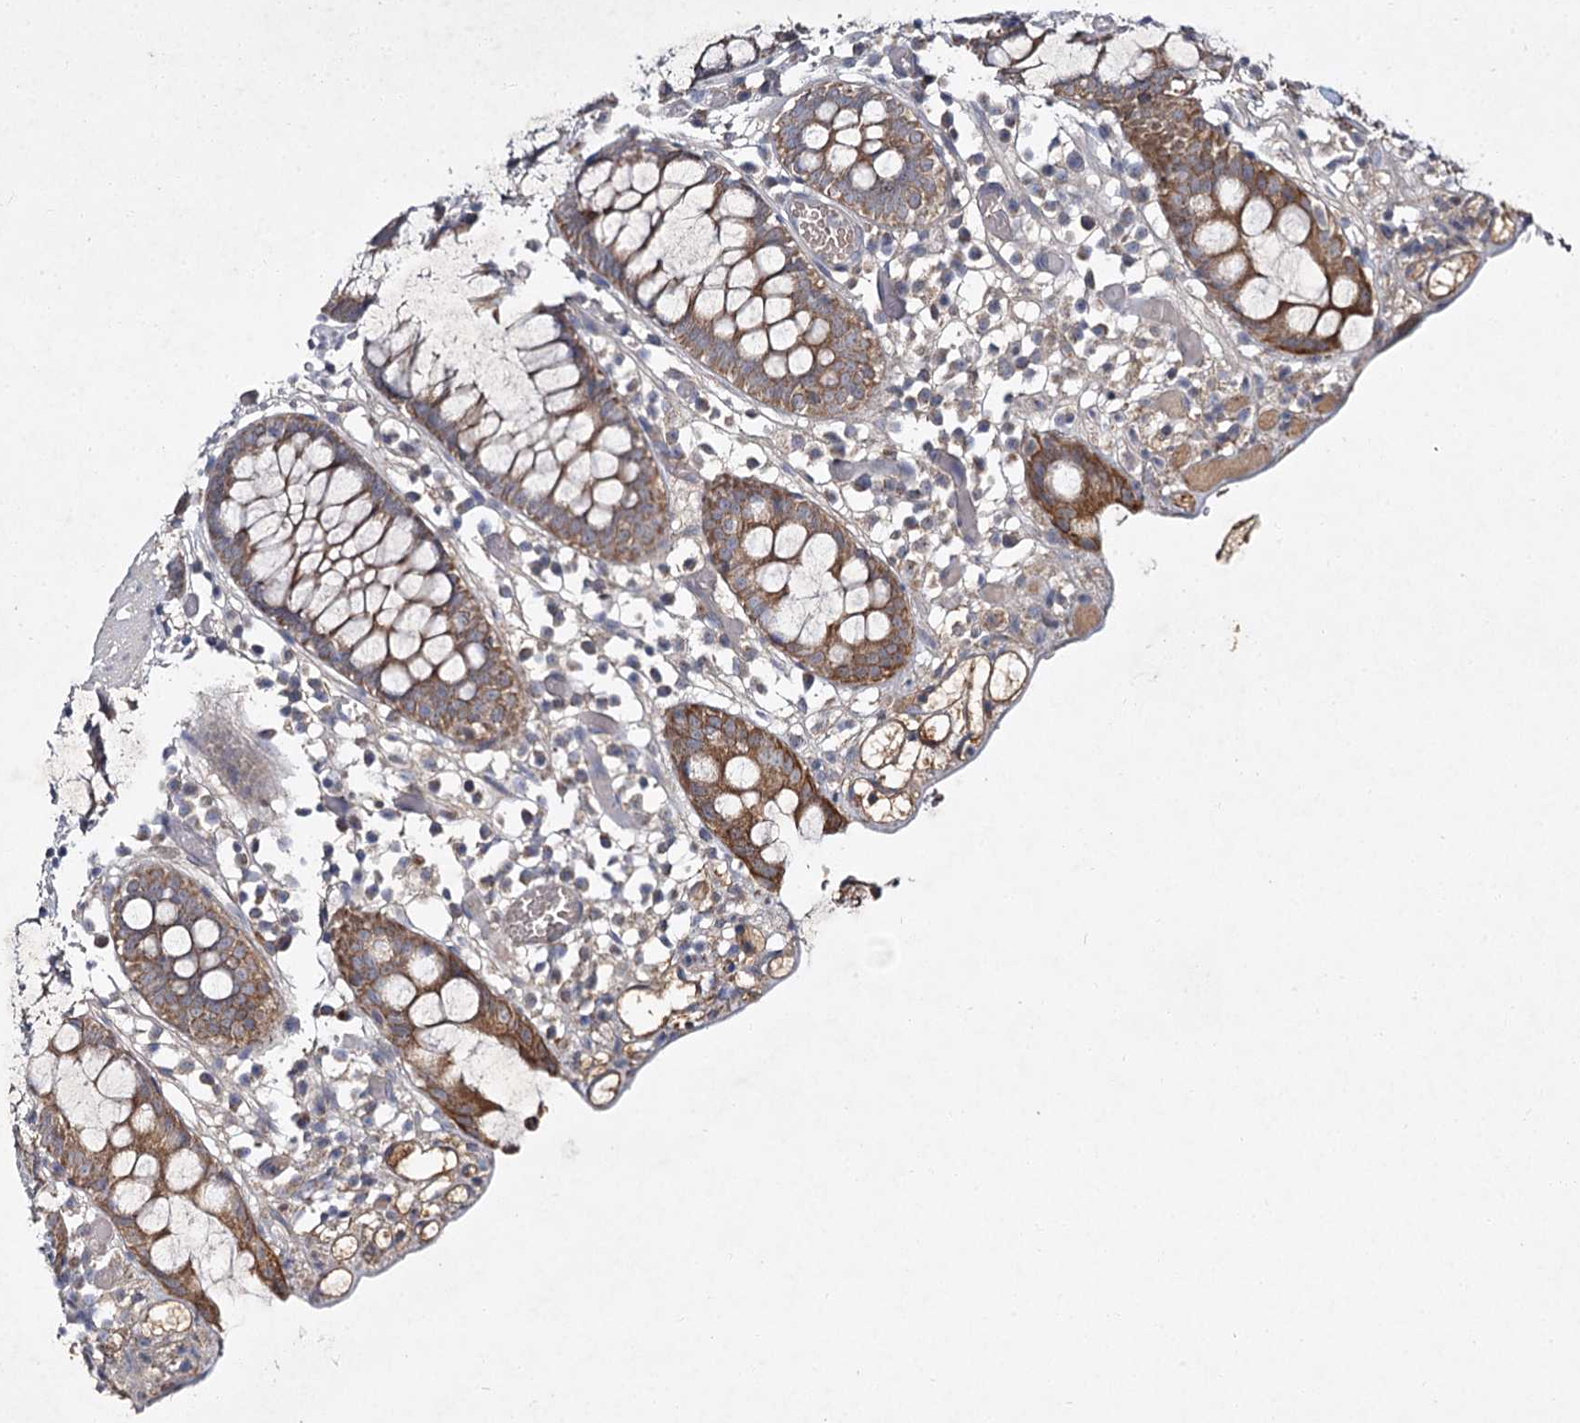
{"staining": {"intensity": "weak", "quantity": ">75%", "location": "cytoplasmic/membranous"}, "tissue": "colon", "cell_type": "Endothelial cells", "image_type": "normal", "snomed": [{"axis": "morphology", "description": "Normal tissue, NOS"}, {"axis": "topography", "description": "Colon"}], "caption": "IHC of unremarkable human colon reveals low levels of weak cytoplasmic/membranous positivity in about >75% of endothelial cells.", "gene": "MFN1", "patient": {"sex": "male", "age": 14}}